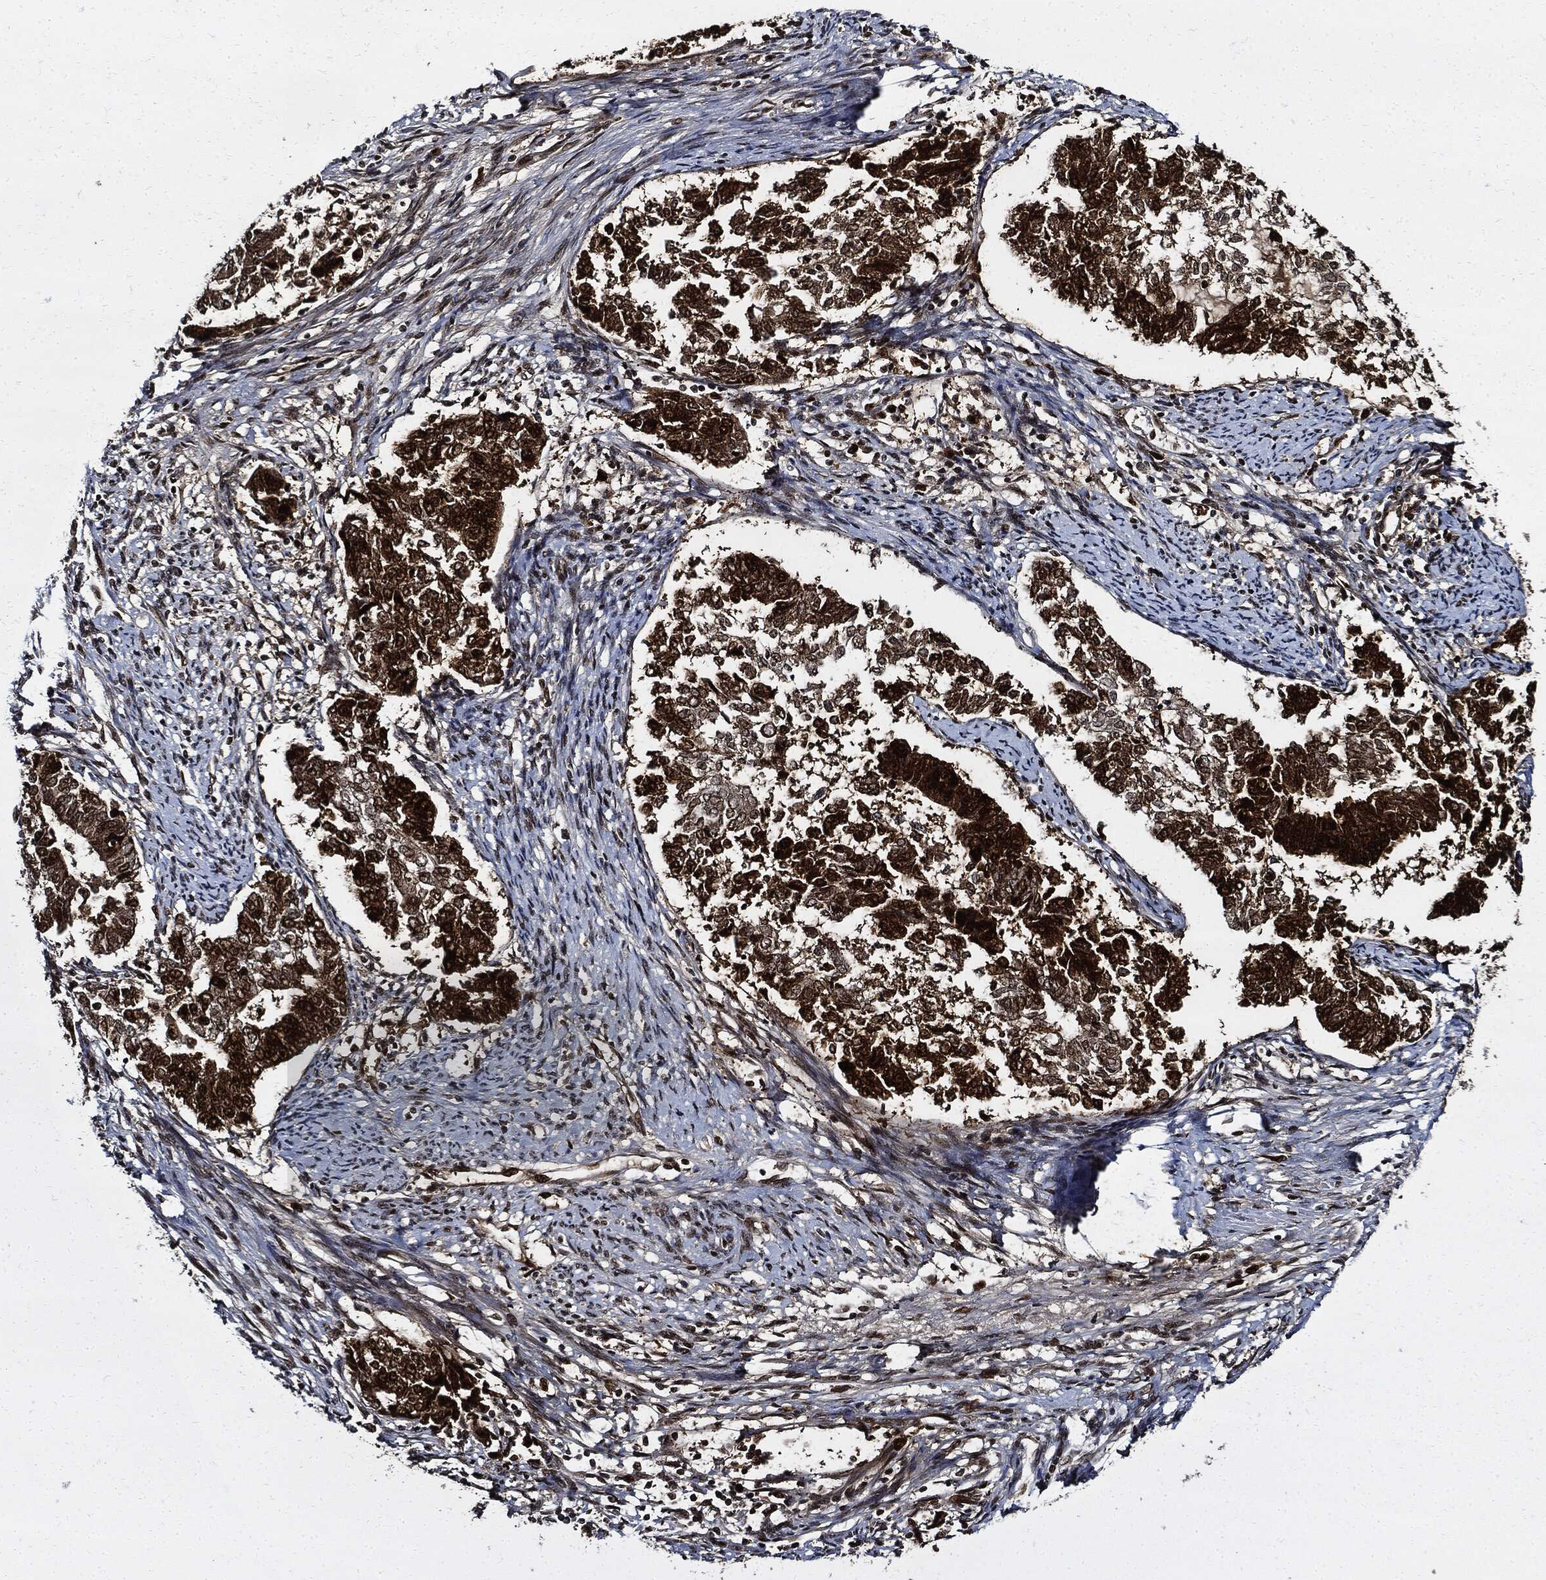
{"staining": {"intensity": "strong", "quantity": ">75%", "location": "cytoplasmic/membranous,nuclear"}, "tissue": "endometrial cancer", "cell_type": "Tumor cells", "image_type": "cancer", "snomed": [{"axis": "morphology", "description": "Adenocarcinoma, NOS"}, {"axis": "topography", "description": "Endometrium"}], "caption": "Protein analysis of adenocarcinoma (endometrial) tissue shows strong cytoplasmic/membranous and nuclear positivity in approximately >75% of tumor cells. The protein is shown in brown color, while the nuclei are stained blue.", "gene": "PCNA", "patient": {"sex": "female", "age": 65}}